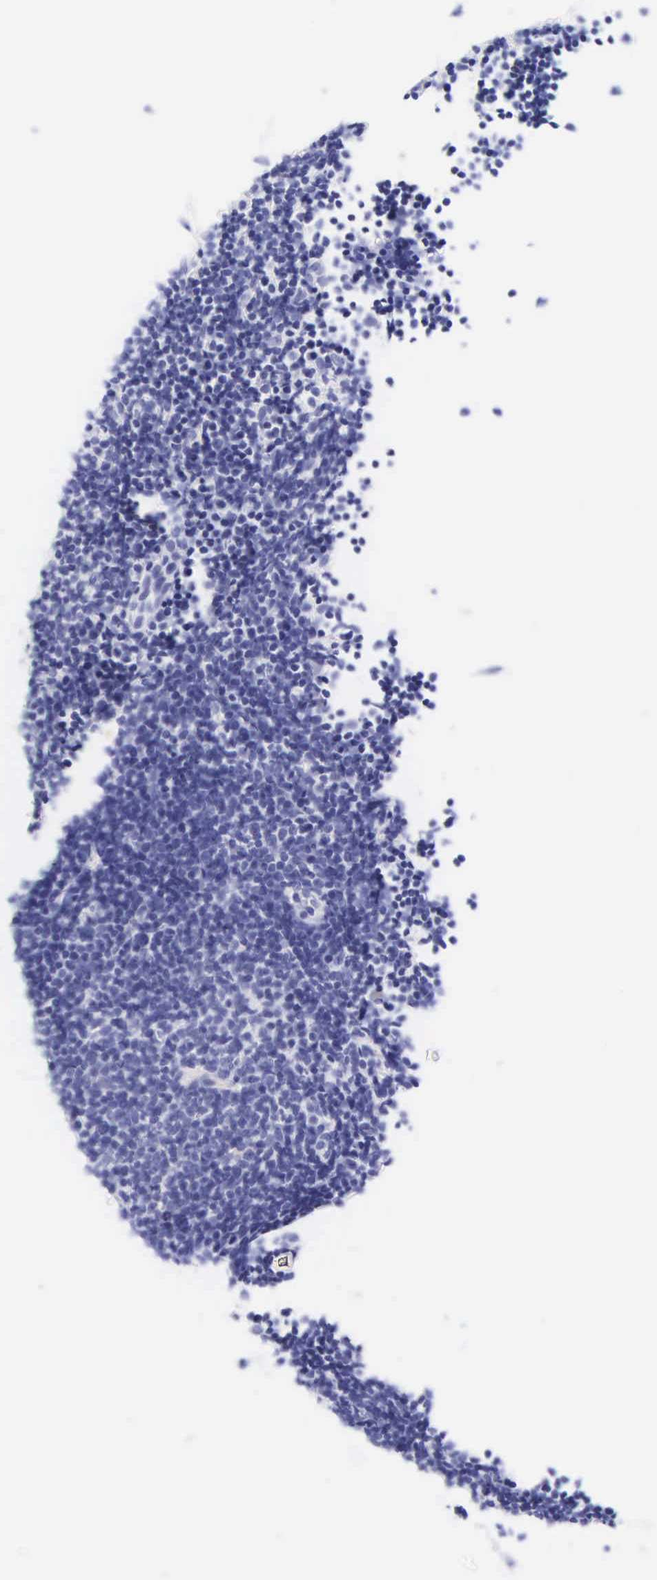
{"staining": {"intensity": "negative", "quantity": "none", "location": "none"}, "tissue": "lymphoma", "cell_type": "Tumor cells", "image_type": "cancer", "snomed": [{"axis": "morphology", "description": "Malignant lymphoma, non-Hodgkin's type, Low grade"}, {"axis": "topography", "description": "Lymph node"}], "caption": "The histopathology image shows no staining of tumor cells in lymphoma.", "gene": "DES", "patient": {"sex": "male", "age": 49}}